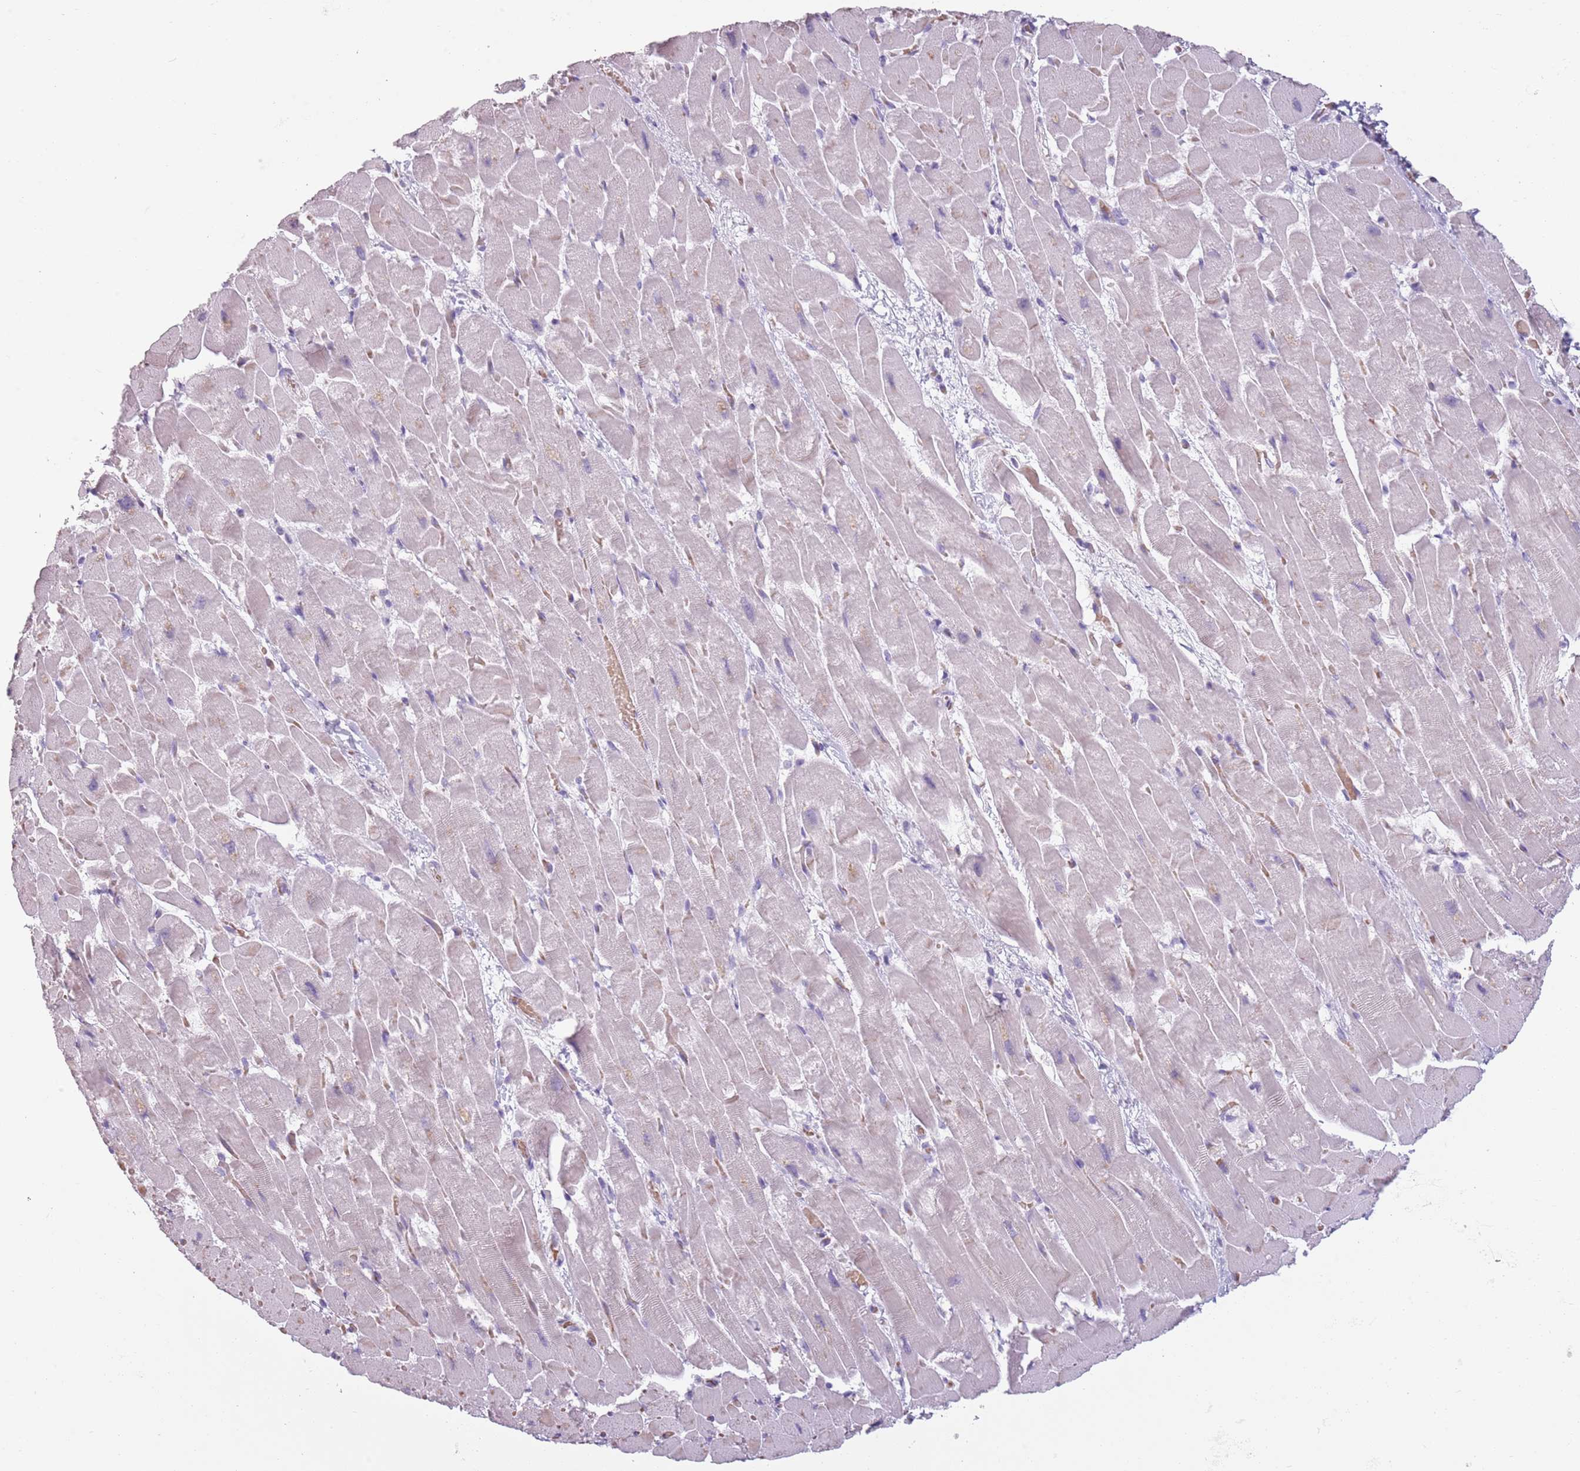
{"staining": {"intensity": "weak", "quantity": "<25%", "location": "cytoplasmic/membranous"}, "tissue": "heart muscle", "cell_type": "Cardiomyocytes", "image_type": "normal", "snomed": [{"axis": "morphology", "description": "Normal tissue, NOS"}, {"axis": "topography", "description": "Heart"}], "caption": "This is an immunohistochemistry (IHC) histopathology image of benign human heart muscle. There is no positivity in cardiomyocytes.", "gene": "PIEZO1", "patient": {"sex": "male", "age": 37}}